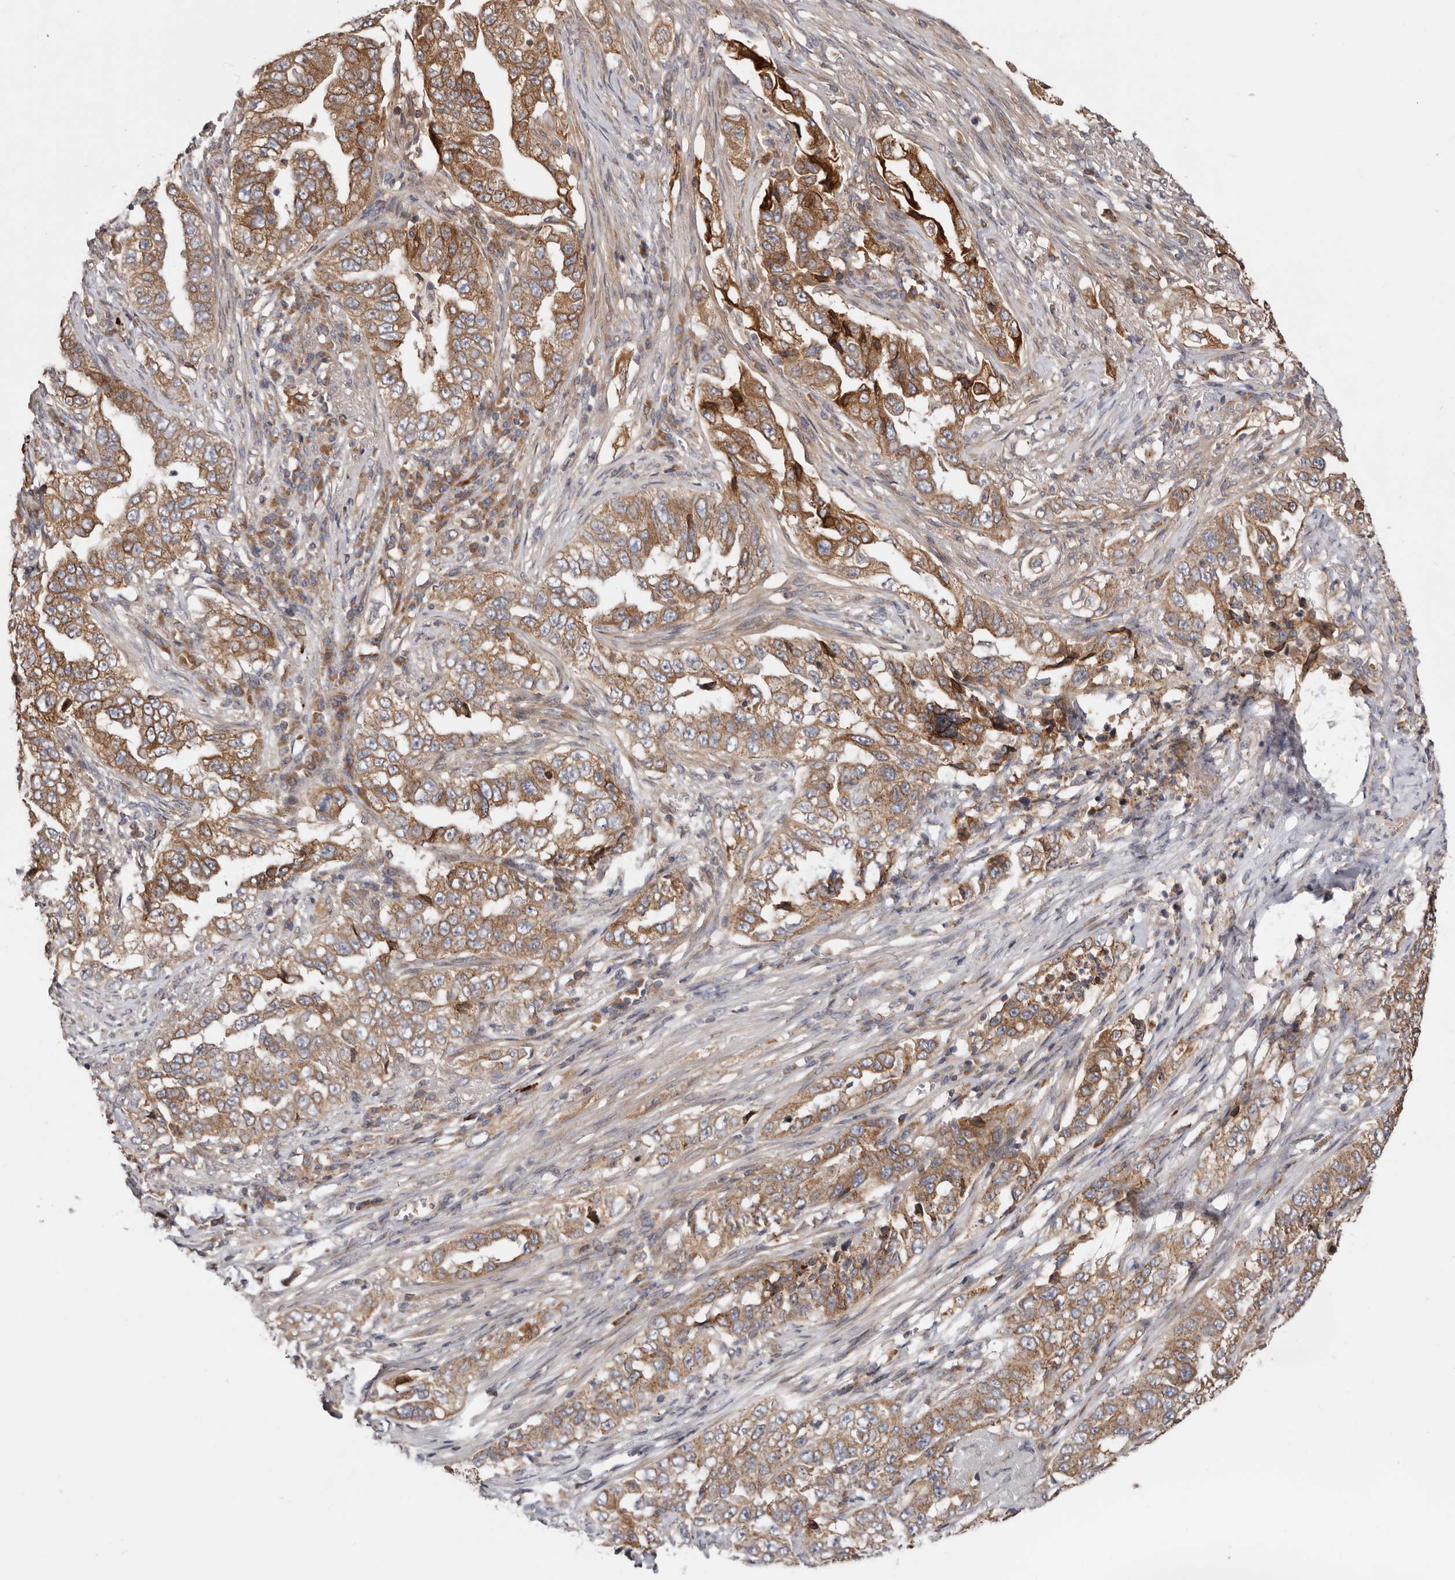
{"staining": {"intensity": "moderate", "quantity": ">75%", "location": "cytoplasmic/membranous"}, "tissue": "lung cancer", "cell_type": "Tumor cells", "image_type": "cancer", "snomed": [{"axis": "morphology", "description": "Adenocarcinoma, NOS"}, {"axis": "topography", "description": "Lung"}], "caption": "A histopathology image of human adenocarcinoma (lung) stained for a protein reveals moderate cytoplasmic/membranous brown staining in tumor cells.", "gene": "TMUB1", "patient": {"sex": "female", "age": 51}}